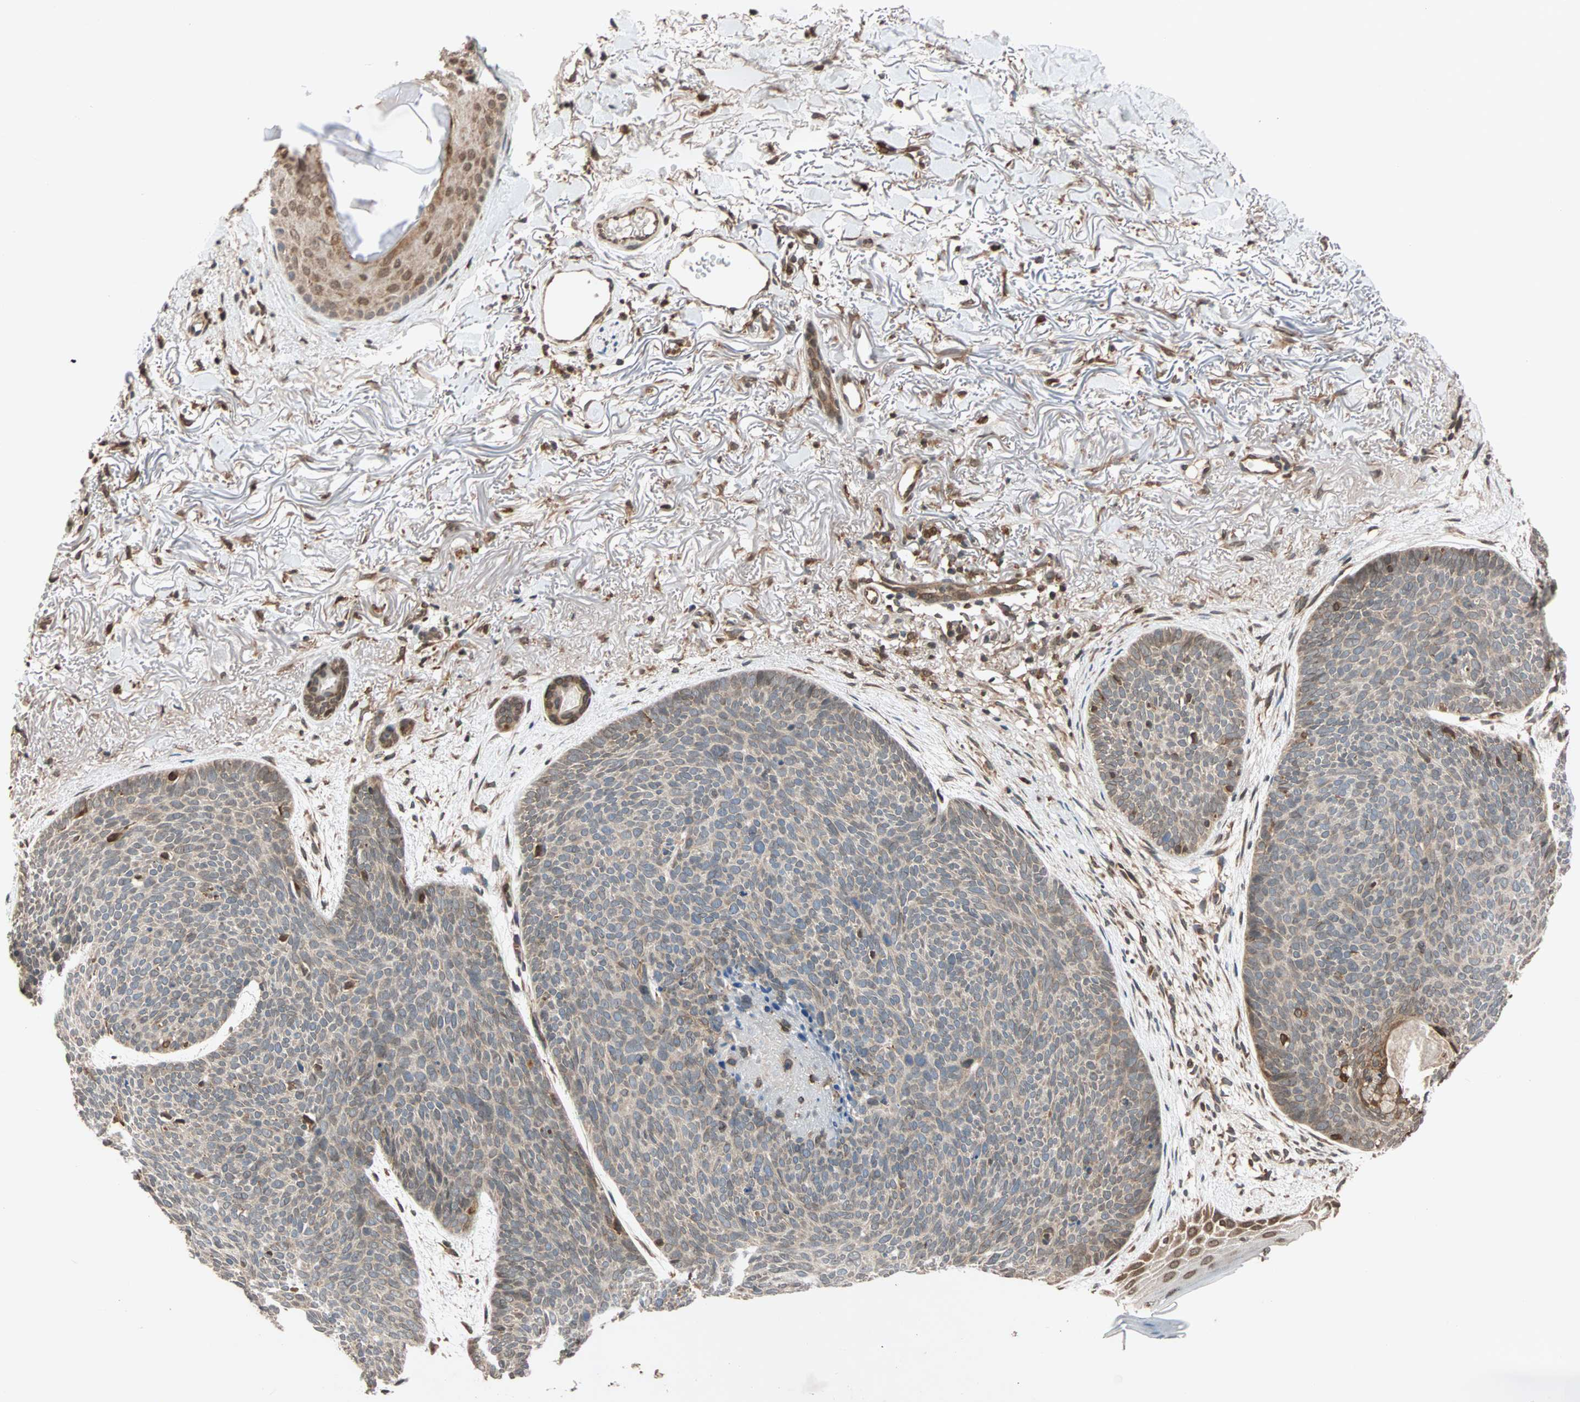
{"staining": {"intensity": "weak", "quantity": "<25%", "location": "cytoplasmic/membranous"}, "tissue": "skin cancer", "cell_type": "Tumor cells", "image_type": "cancer", "snomed": [{"axis": "morphology", "description": "Normal tissue, NOS"}, {"axis": "morphology", "description": "Basal cell carcinoma"}, {"axis": "topography", "description": "Skin"}], "caption": "An immunohistochemistry histopathology image of basal cell carcinoma (skin) is shown. There is no staining in tumor cells of basal cell carcinoma (skin). (Brightfield microscopy of DAB IHC at high magnification).", "gene": "AUP1", "patient": {"sex": "female", "age": 70}}